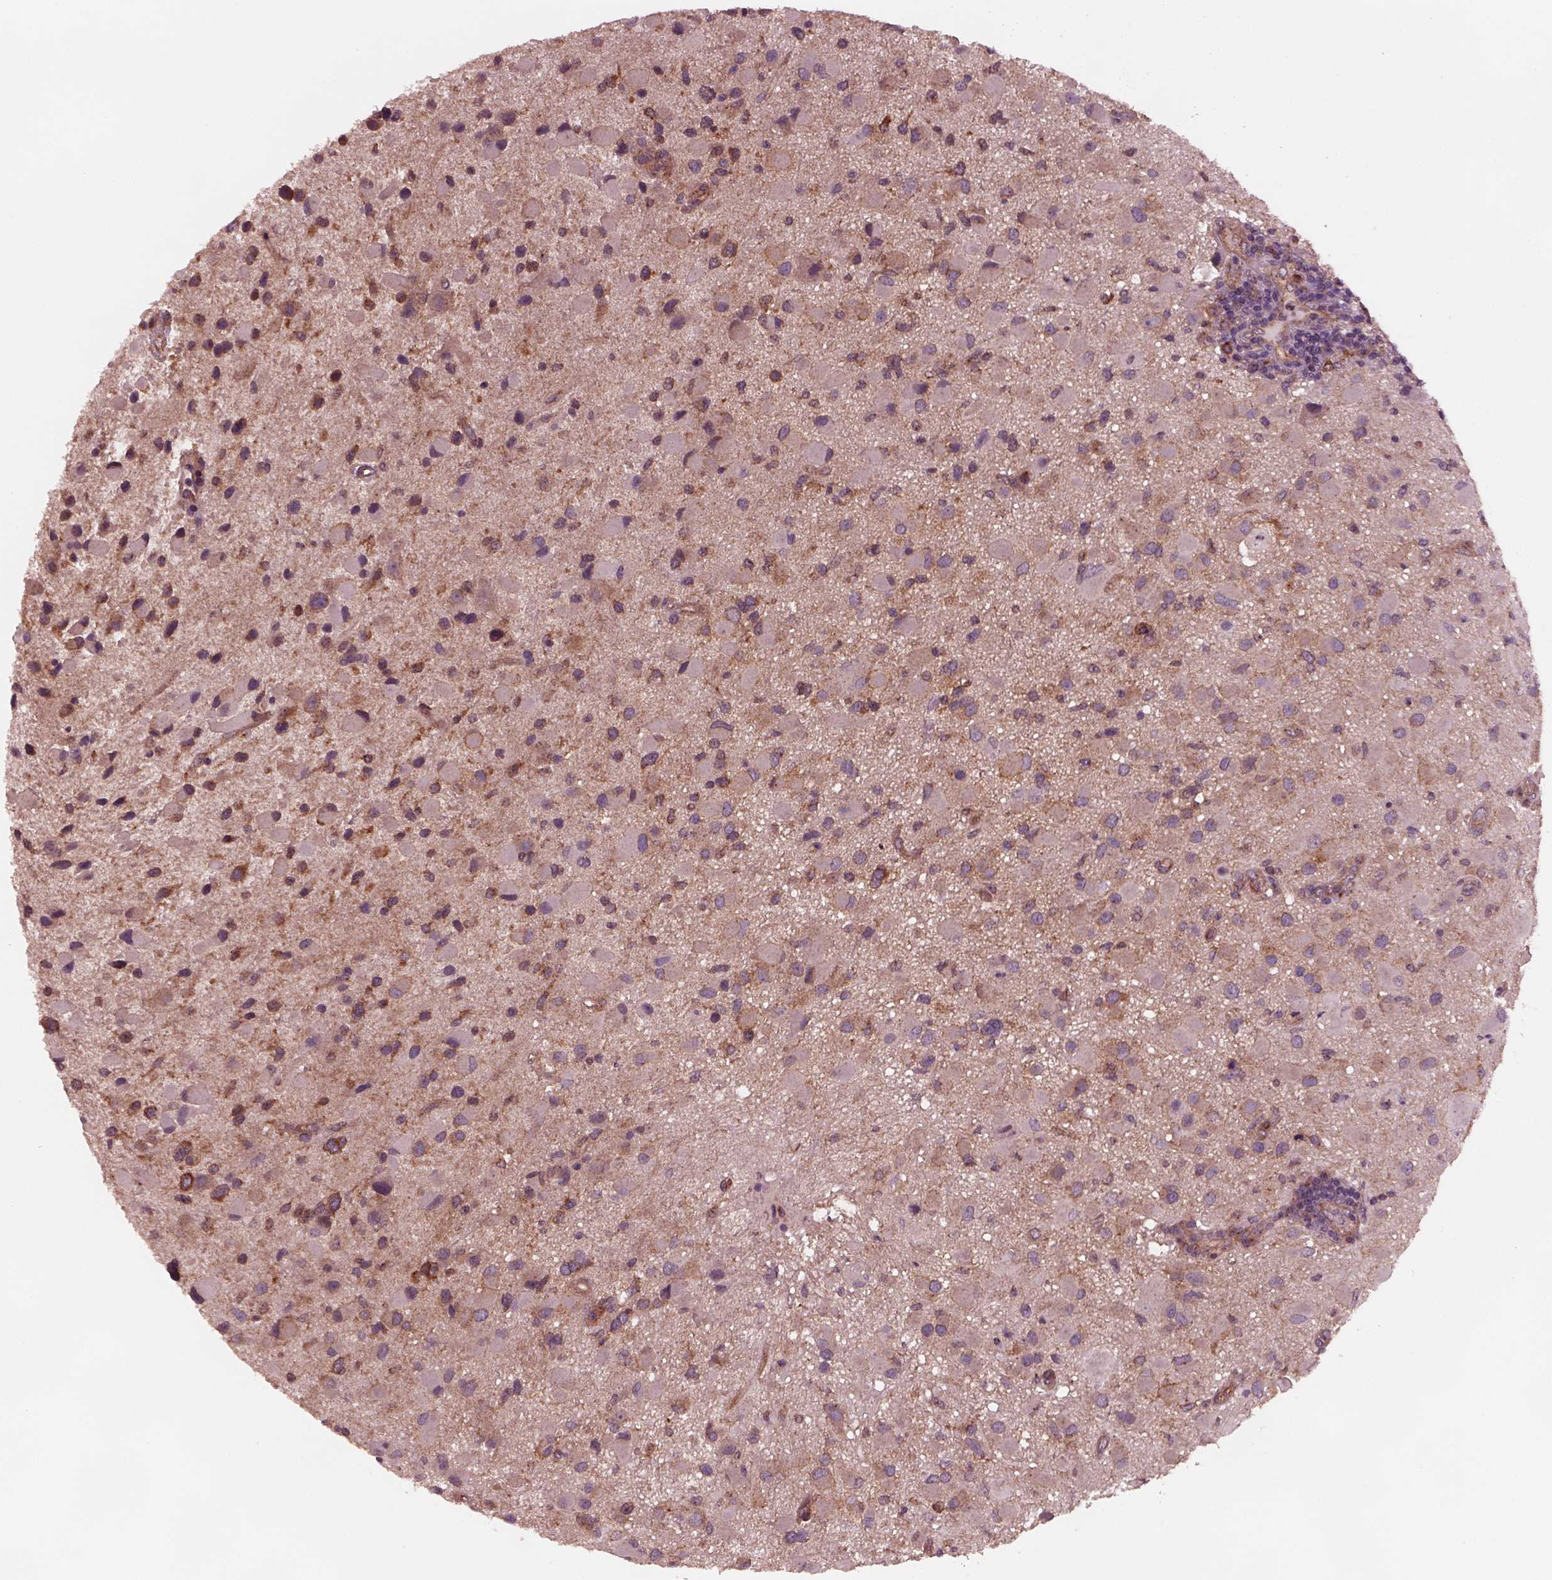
{"staining": {"intensity": "negative", "quantity": "none", "location": "none"}, "tissue": "glioma", "cell_type": "Tumor cells", "image_type": "cancer", "snomed": [{"axis": "morphology", "description": "Glioma, malignant, Low grade"}, {"axis": "topography", "description": "Brain"}], "caption": "Immunohistochemical staining of low-grade glioma (malignant) demonstrates no significant expression in tumor cells.", "gene": "TUBG1", "patient": {"sex": "female", "age": 32}}